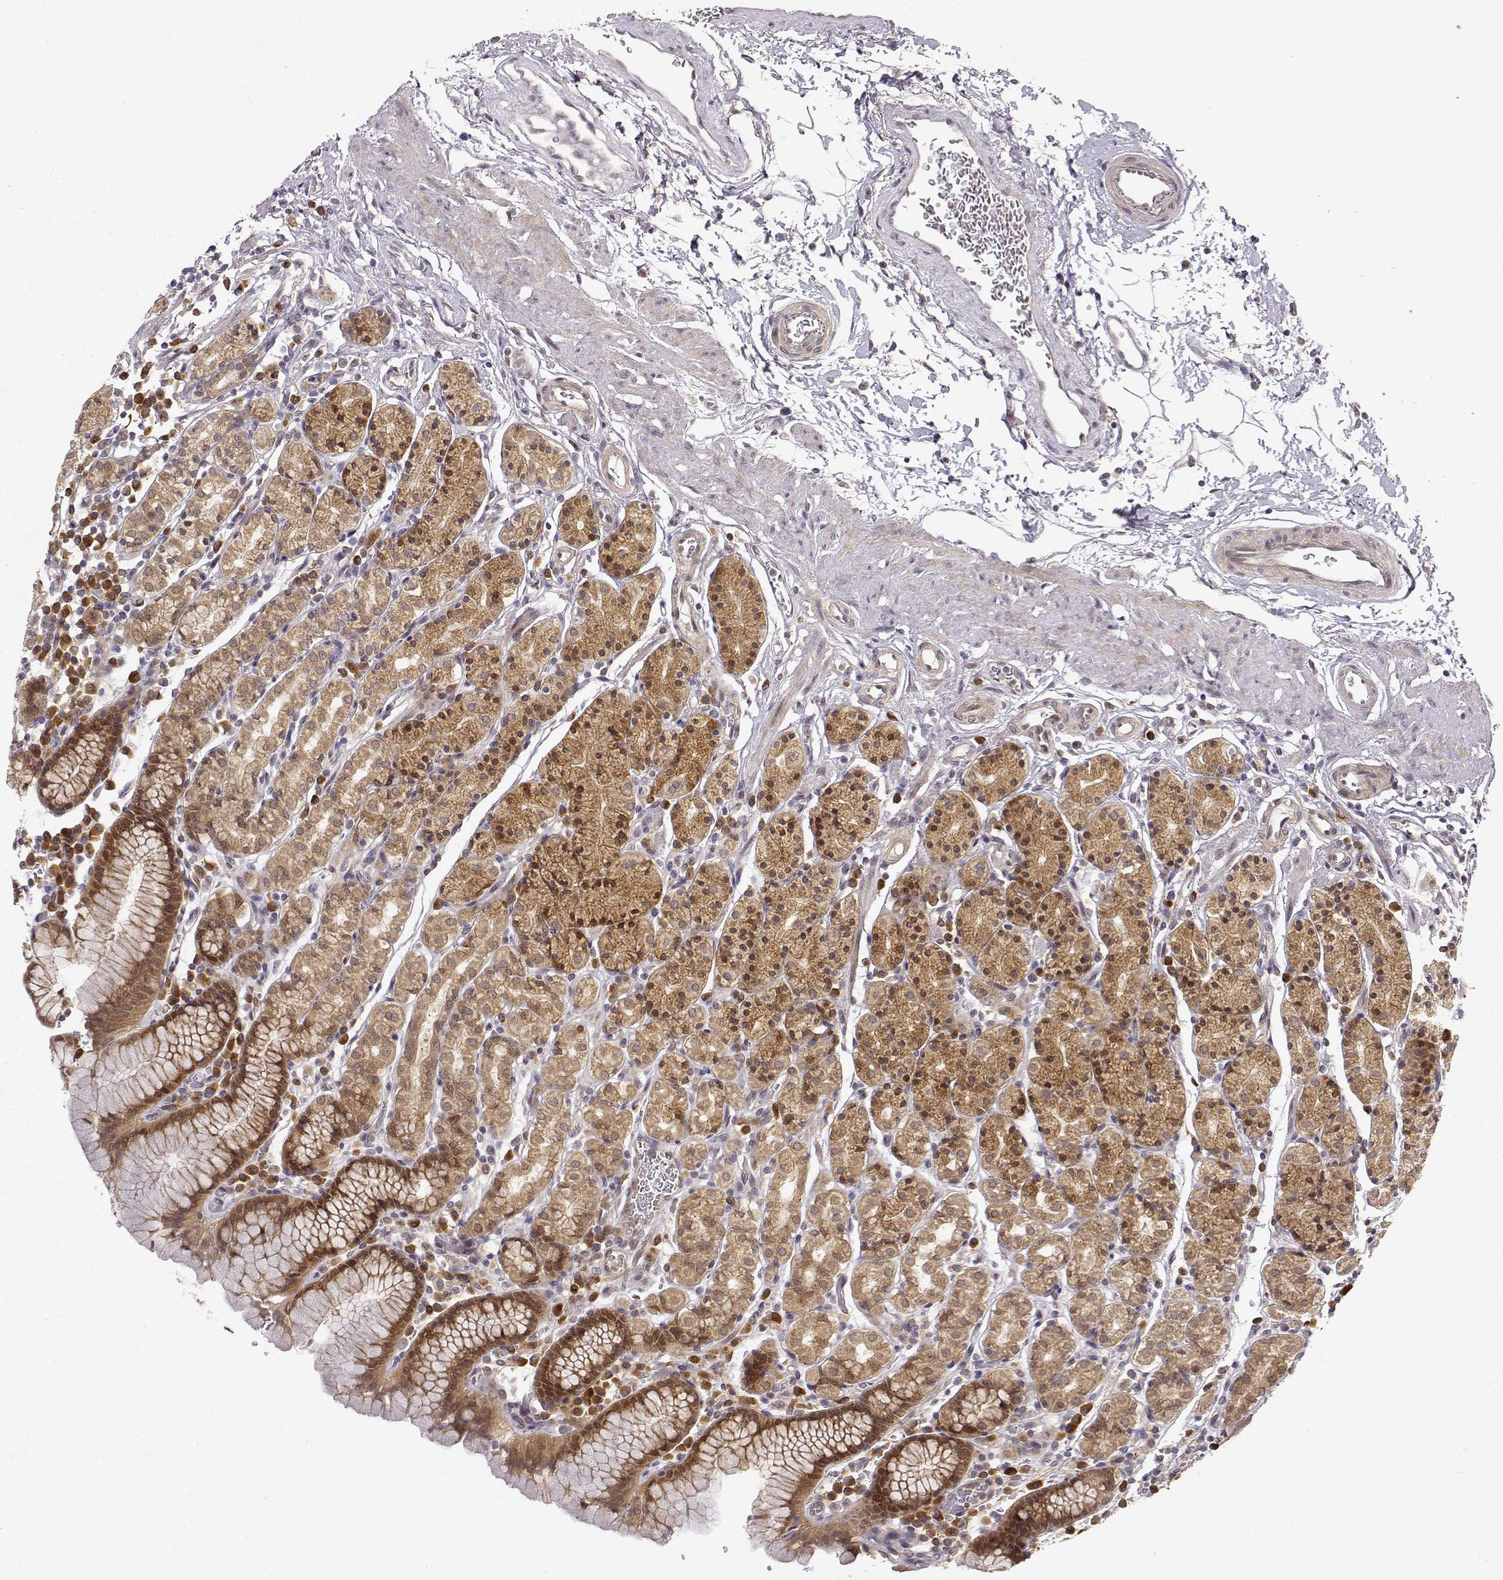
{"staining": {"intensity": "moderate", "quantity": ">75%", "location": "cytoplasmic/membranous,nuclear"}, "tissue": "stomach", "cell_type": "Glandular cells", "image_type": "normal", "snomed": [{"axis": "morphology", "description": "Normal tissue, NOS"}, {"axis": "topography", "description": "Stomach, upper"}, {"axis": "topography", "description": "Stomach"}], "caption": "Immunohistochemistry (DAB) staining of normal human stomach exhibits moderate cytoplasmic/membranous,nuclear protein expression in about >75% of glandular cells.", "gene": "ERGIC2", "patient": {"sex": "male", "age": 62}}